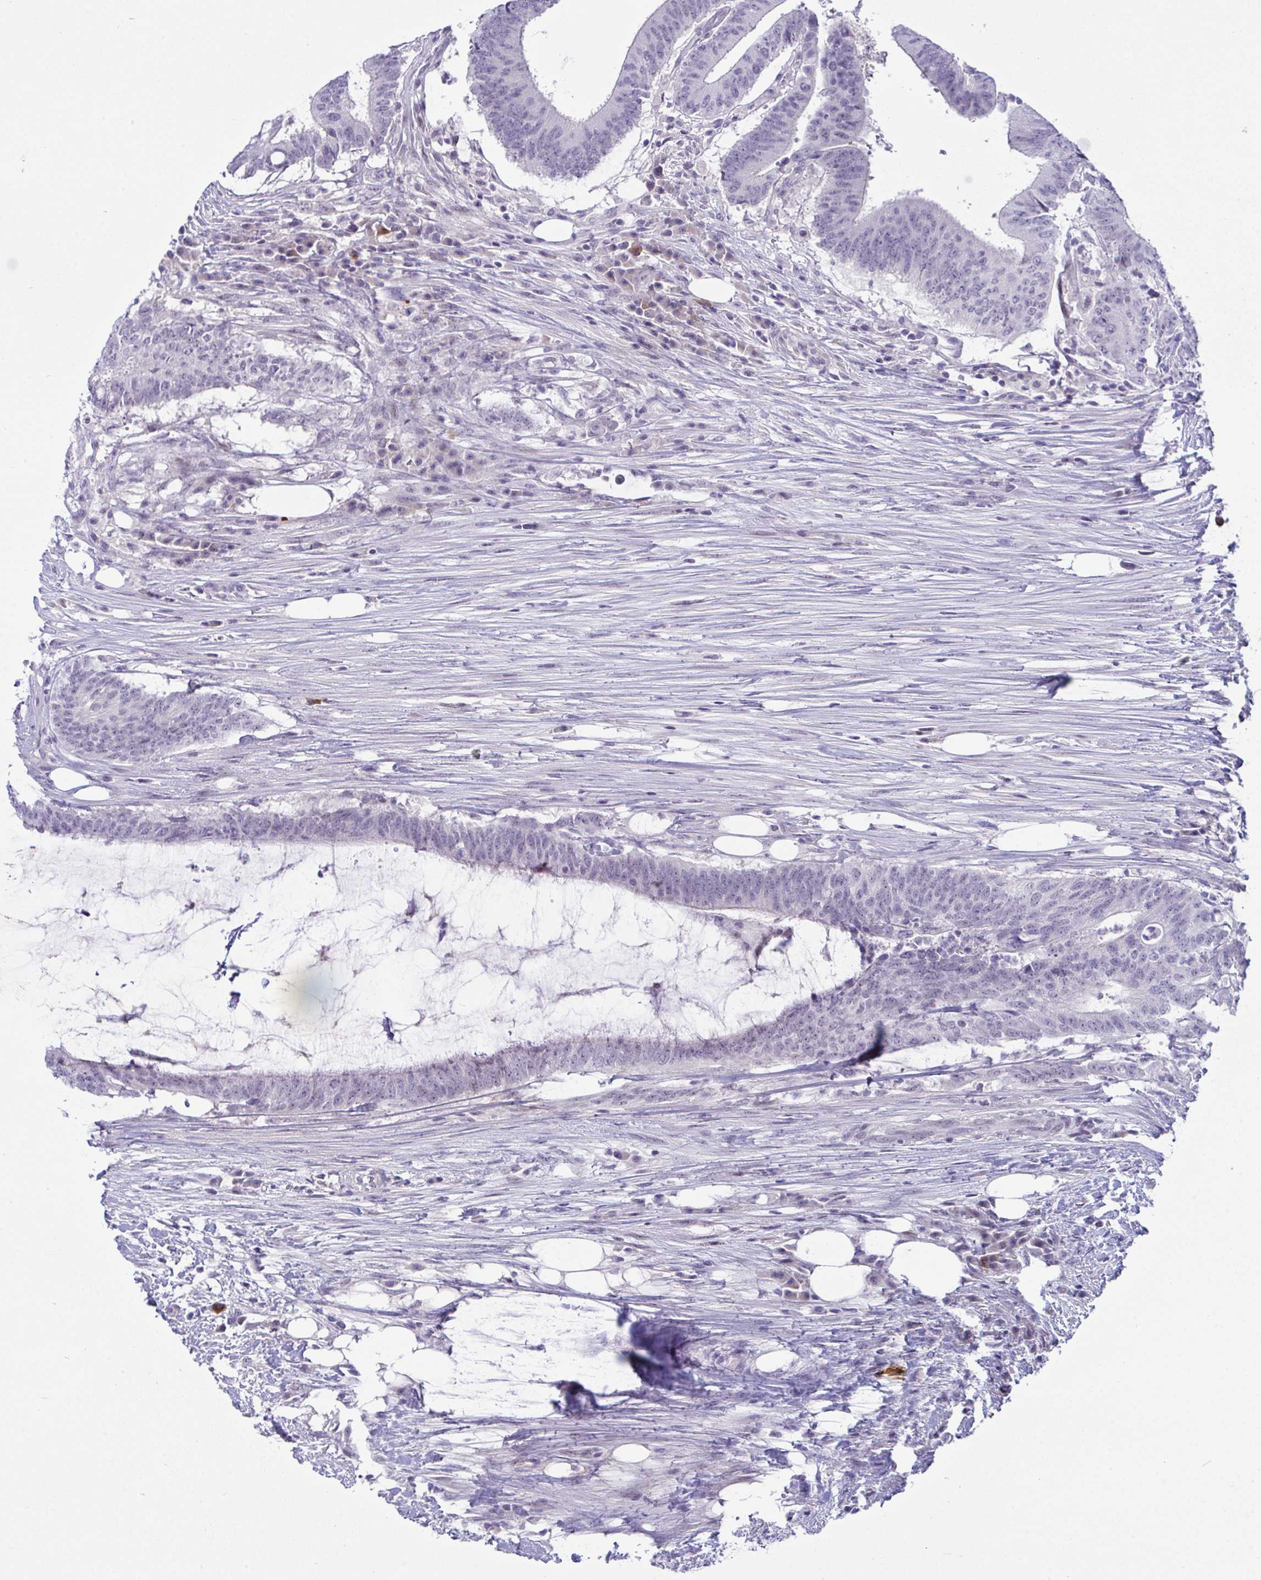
{"staining": {"intensity": "negative", "quantity": "none", "location": "none"}, "tissue": "colorectal cancer", "cell_type": "Tumor cells", "image_type": "cancer", "snomed": [{"axis": "morphology", "description": "Adenocarcinoma, NOS"}, {"axis": "topography", "description": "Colon"}], "caption": "Colorectal adenocarcinoma was stained to show a protein in brown. There is no significant positivity in tumor cells. The staining was performed using DAB (3,3'-diaminobenzidine) to visualize the protein expression in brown, while the nuclei were stained in blue with hematoxylin (Magnification: 20x).", "gene": "USP35", "patient": {"sex": "female", "age": 43}}